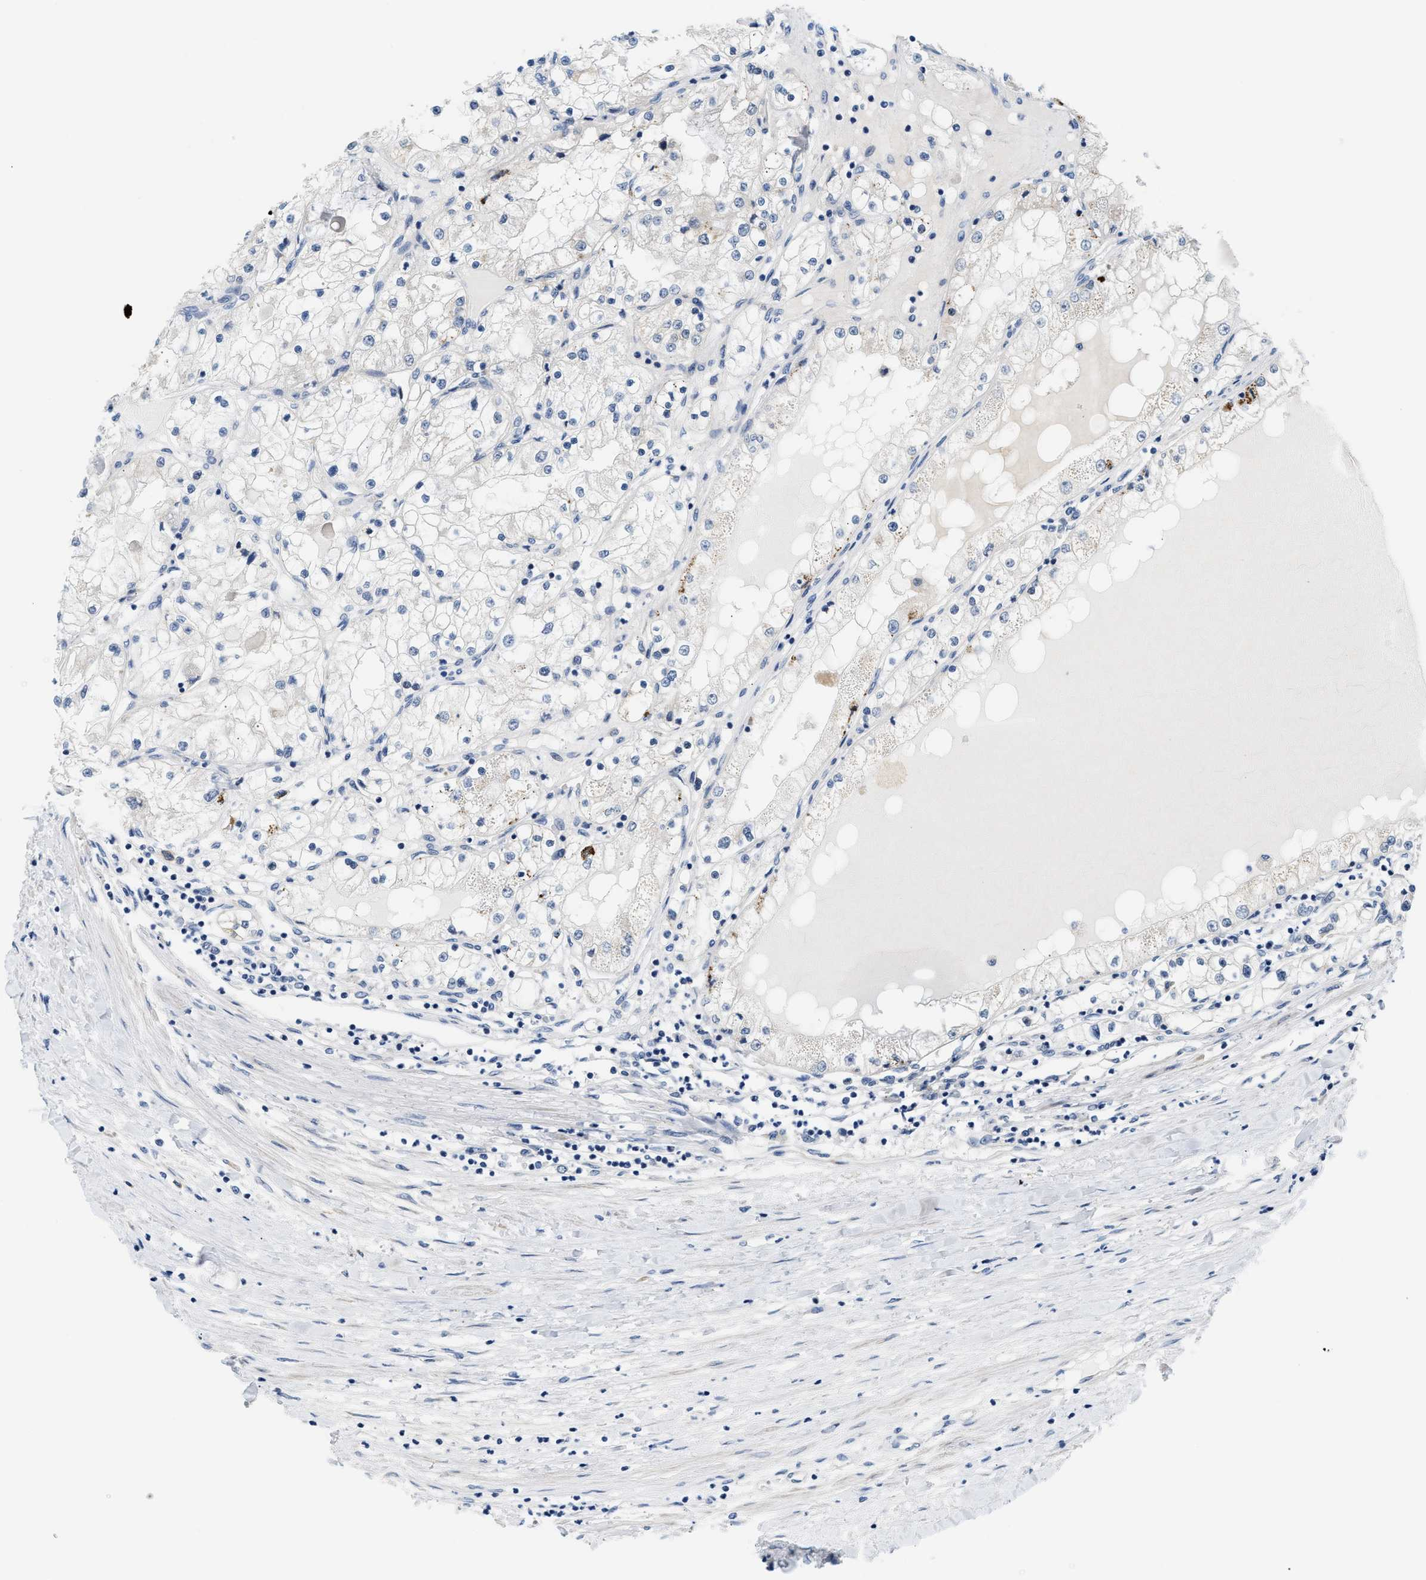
{"staining": {"intensity": "negative", "quantity": "none", "location": "none"}, "tissue": "renal cancer", "cell_type": "Tumor cells", "image_type": "cancer", "snomed": [{"axis": "morphology", "description": "Adenocarcinoma, NOS"}, {"axis": "topography", "description": "Kidney"}], "caption": "This is an immunohistochemistry micrograph of human renal cancer (adenocarcinoma). There is no positivity in tumor cells.", "gene": "CLGN", "patient": {"sex": "male", "age": 68}}